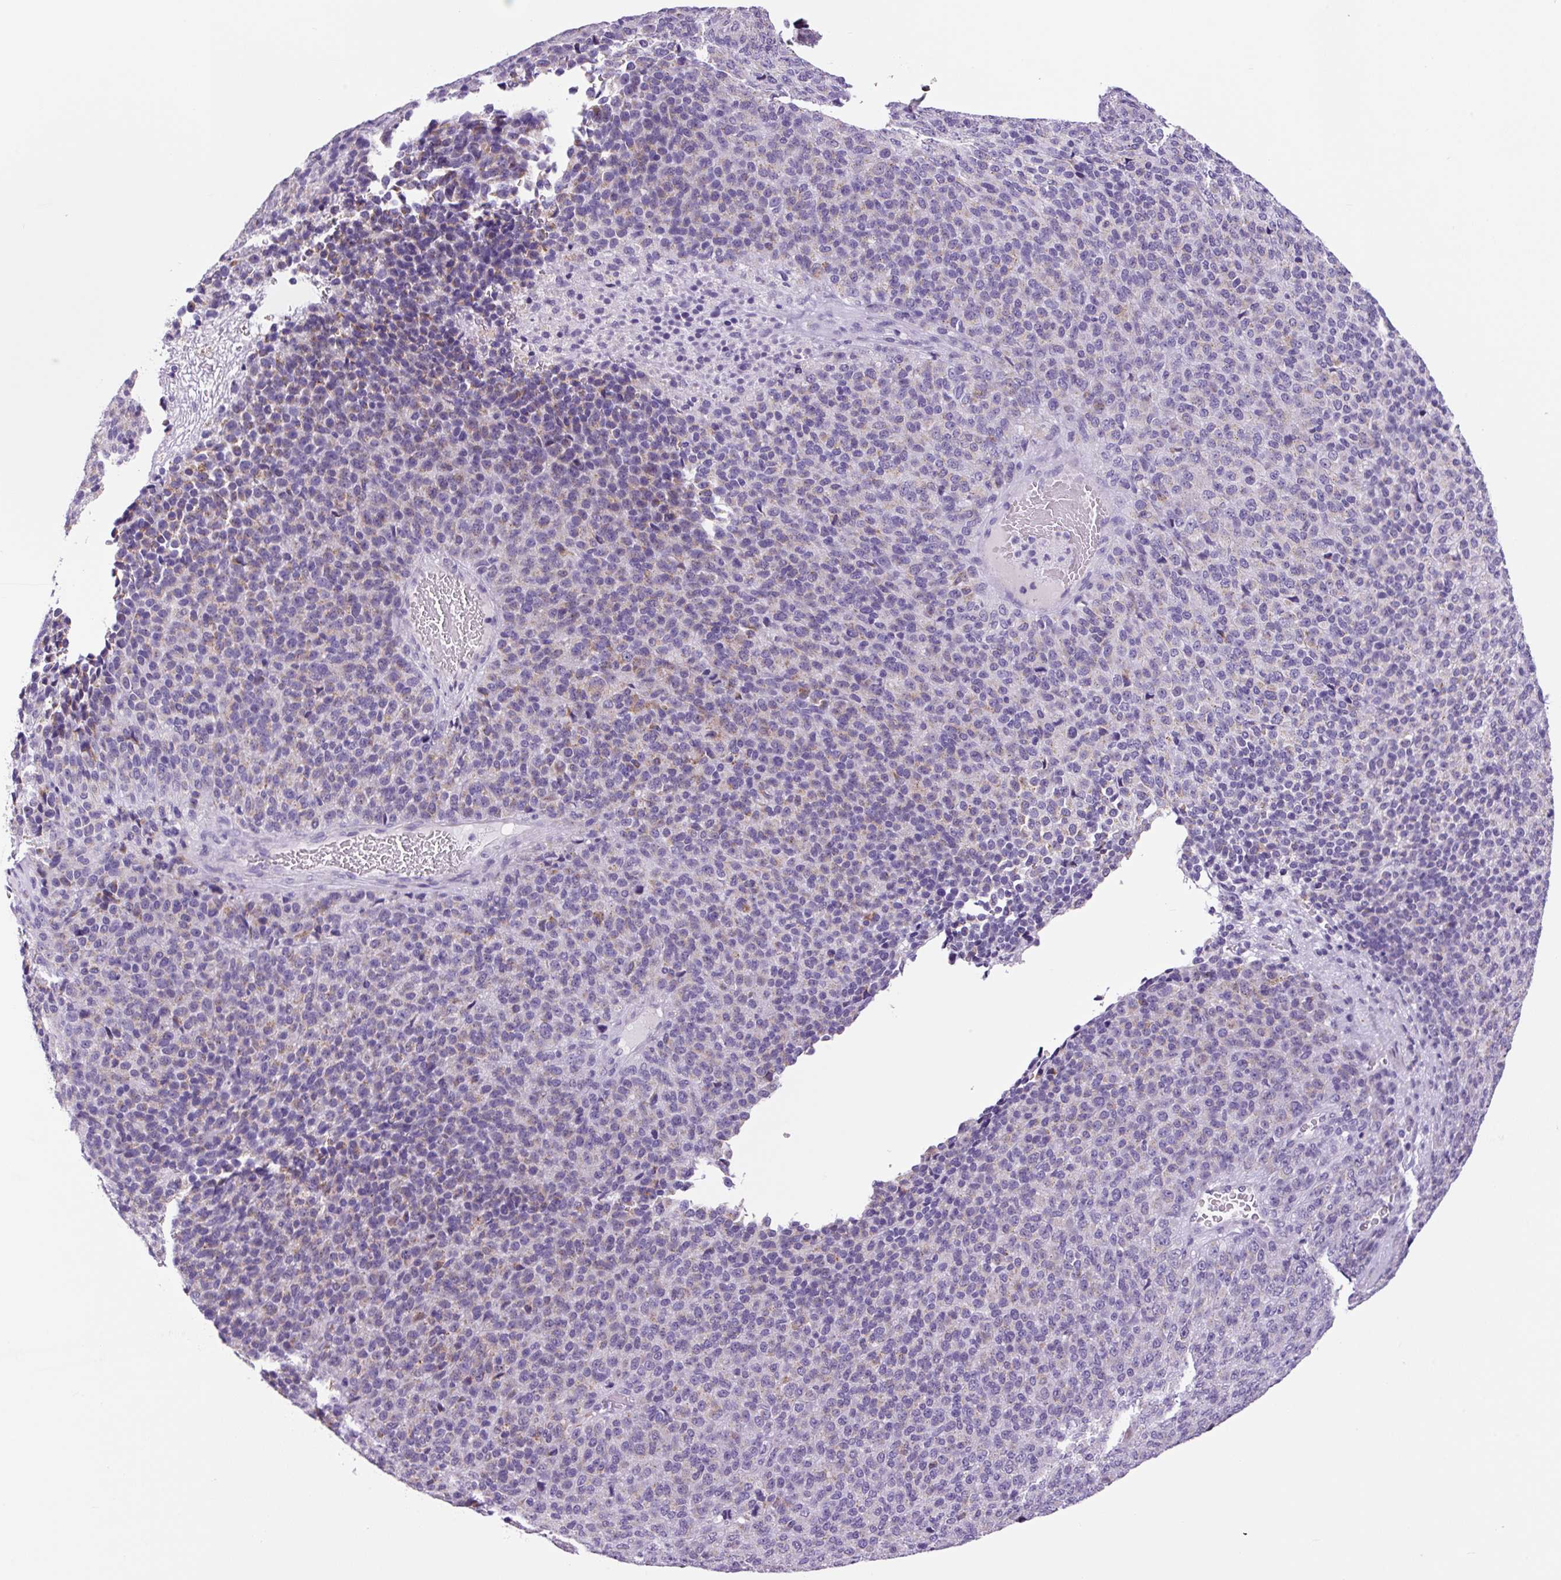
{"staining": {"intensity": "weak", "quantity": "25%-75%", "location": "cytoplasmic/membranous"}, "tissue": "melanoma", "cell_type": "Tumor cells", "image_type": "cancer", "snomed": [{"axis": "morphology", "description": "Malignant melanoma, Metastatic site"}, {"axis": "topography", "description": "Brain"}], "caption": "High-magnification brightfield microscopy of melanoma stained with DAB (brown) and counterstained with hematoxylin (blue). tumor cells exhibit weak cytoplasmic/membranous staining is appreciated in about25%-75% of cells. The protein of interest is shown in brown color, while the nuclei are stained blue.", "gene": "CHGA", "patient": {"sex": "female", "age": 56}}